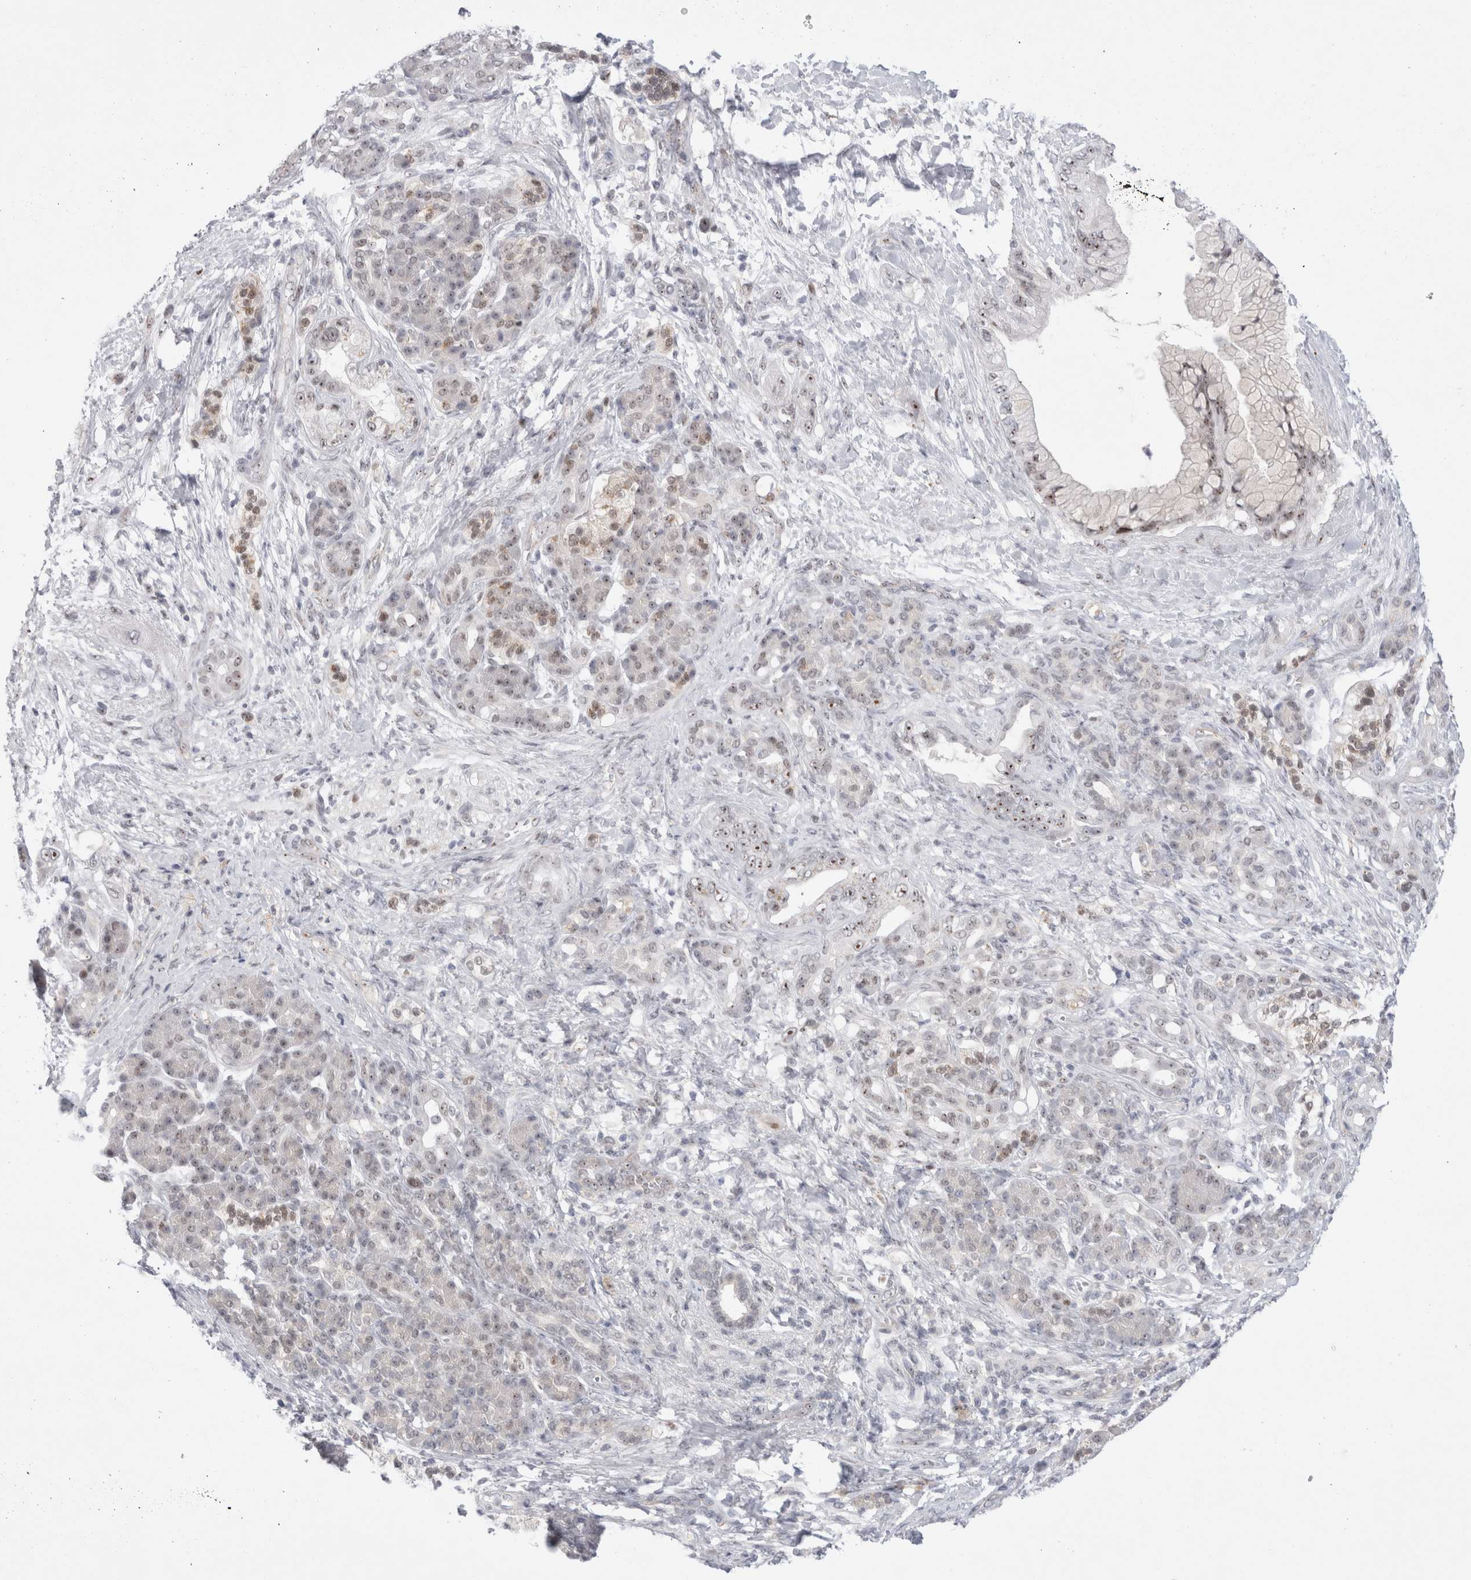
{"staining": {"intensity": "weak", "quantity": ">75%", "location": "cytoplasmic/membranous,nuclear"}, "tissue": "pancreatic cancer", "cell_type": "Tumor cells", "image_type": "cancer", "snomed": [{"axis": "morphology", "description": "Adenocarcinoma, NOS"}, {"axis": "topography", "description": "Pancreas"}], "caption": "The immunohistochemical stain highlights weak cytoplasmic/membranous and nuclear expression in tumor cells of adenocarcinoma (pancreatic) tissue. (DAB IHC with brightfield microscopy, high magnification).", "gene": "CERS5", "patient": {"sex": "male", "age": 59}}